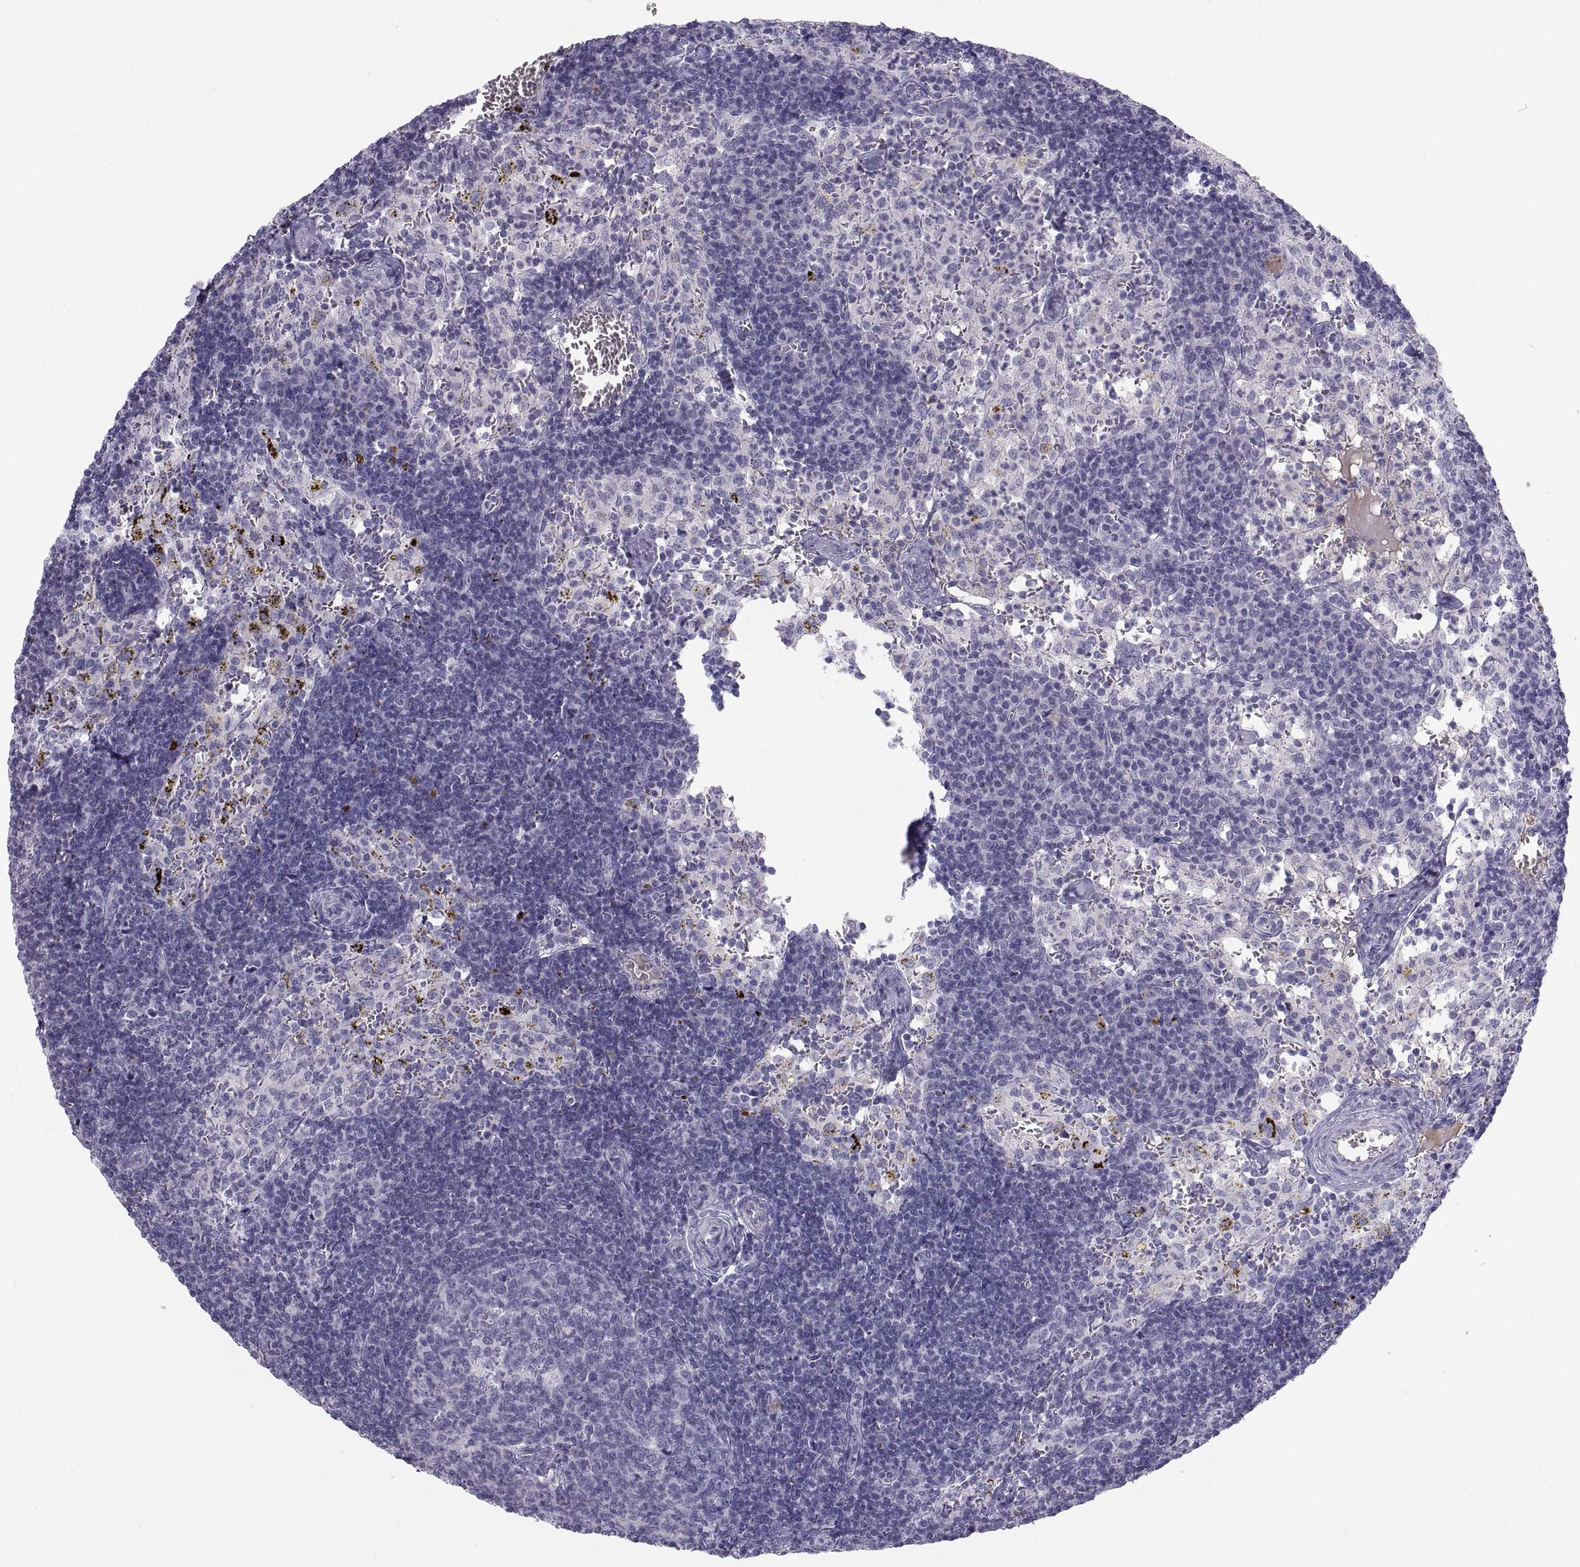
{"staining": {"intensity": "negative", "quantity": "none", "location": "none"}, "tissue": "lymph node", "cell_type": "Germinal center cells", "image_type": "normal", "snomed": [{"axis": "morphology", "description": "Normal tissue, NOS"}, {"axis": "topography", "description": "Lymph node"}], "caption": "IHC image of benign lymph node: lymph node stained with DAB displays no significant protein positivity in germinal center cells.", "gene": "MAGEB2", "patient": {"sex": "female", "age": 52}}